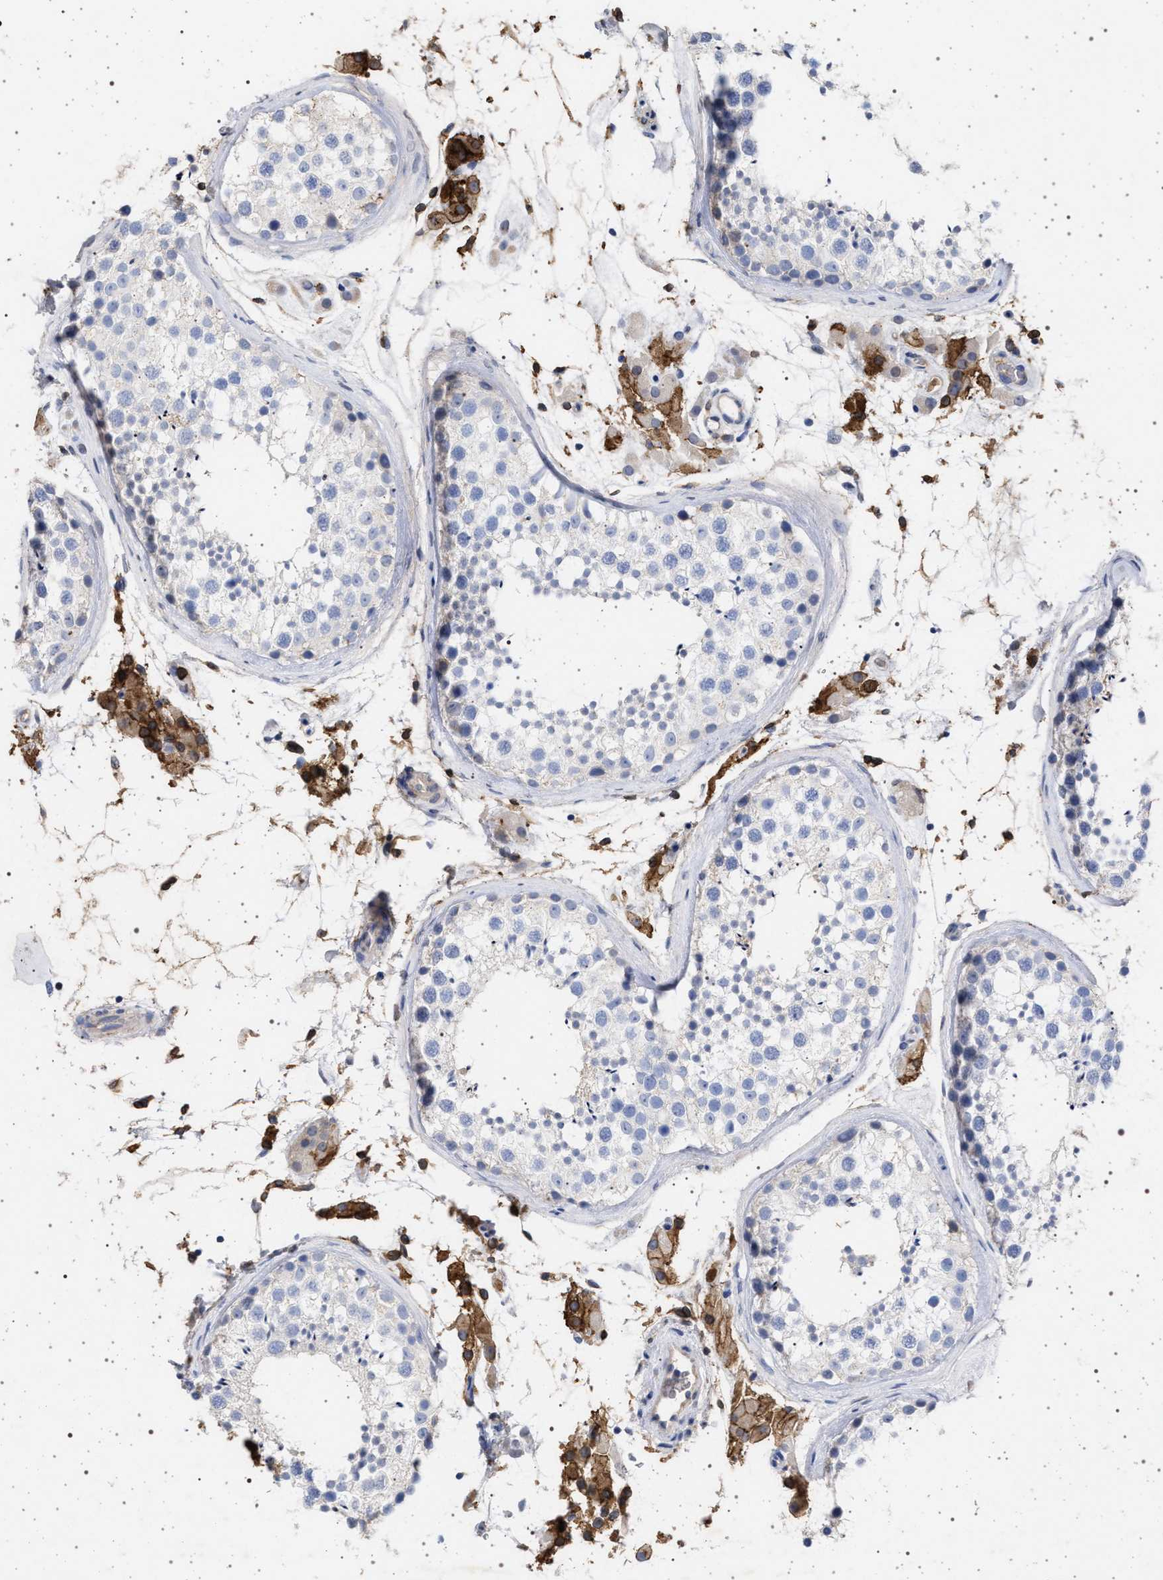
{"staining": {"intensity": "moderate", "quantity": "<25%", "location": "cytoplasmic/membranous"}, "tissue": "testis", "cell_type": "Cells in seminiferous ducts", "image_type": "normal", "snomed": [{"axis": "morphology", "description": "Normal tissue, NOS"}, {"axis": "topography", "description": "Testis"}], "caption": "Protein staining shows moderate cytoplasmic/membranous positivity in about <25% of cells in seminiferous ducts in unremarkable testis.", "gene": "PLG", "patient": {"sex": "male", "age": 46}}